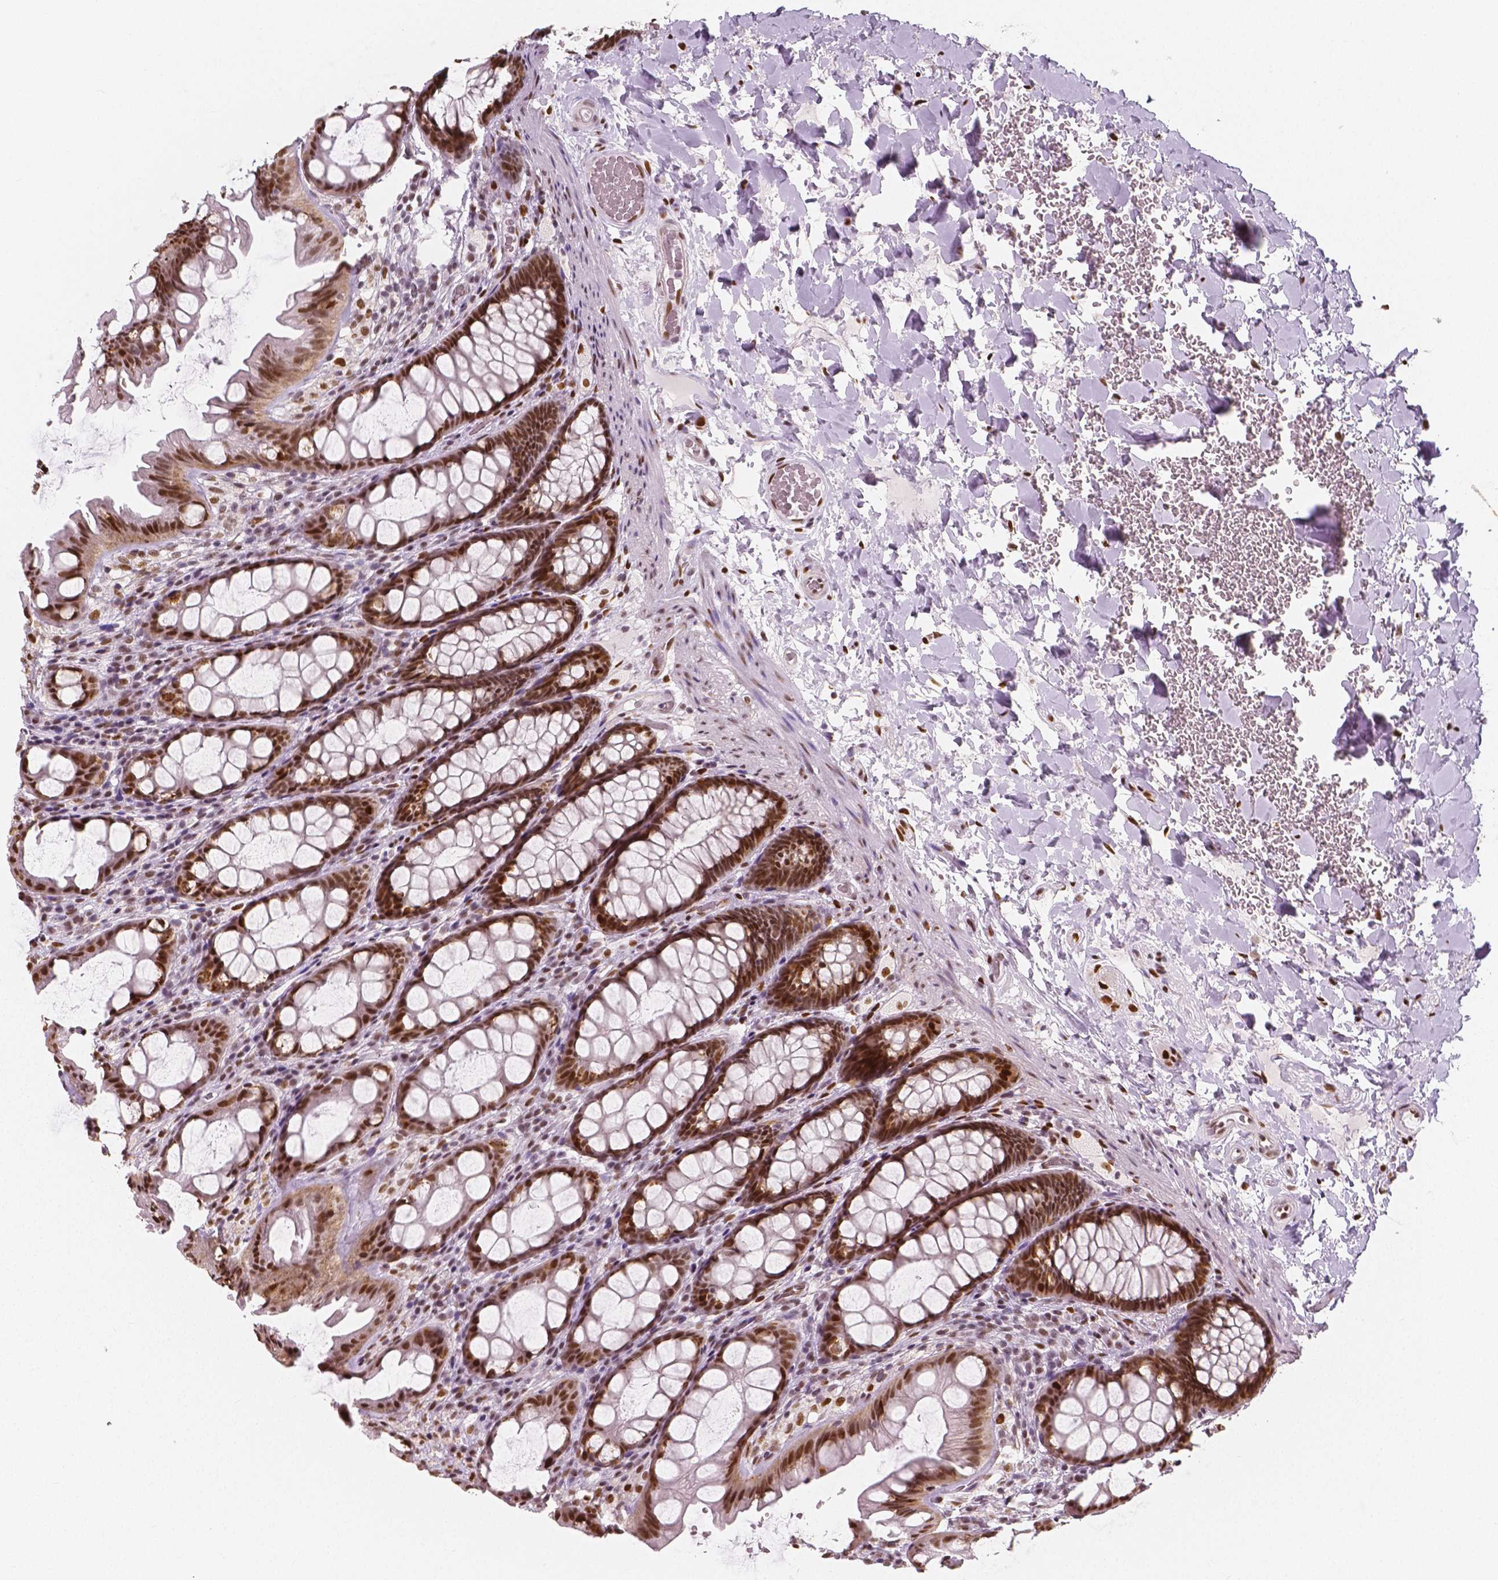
{"staining": {"intensity": "moderate", "quantity": ">75%", "location": "nuclear"}, "tissue": "colon", "cell_type": "Endothelial cells", "image_type": "normal", "snomed": [{"axis": "morphology", "description": "Normal tissue, NOS"}, {"axis": "topography", "description": "Colon"}], "caption": "Colon stained with immunohistochemistry reveals moderate nuclear expression in approximately >75% of endothelial cells.", "gene": "NUCKS1", "patient": {"sex": "male", "age": 47}}